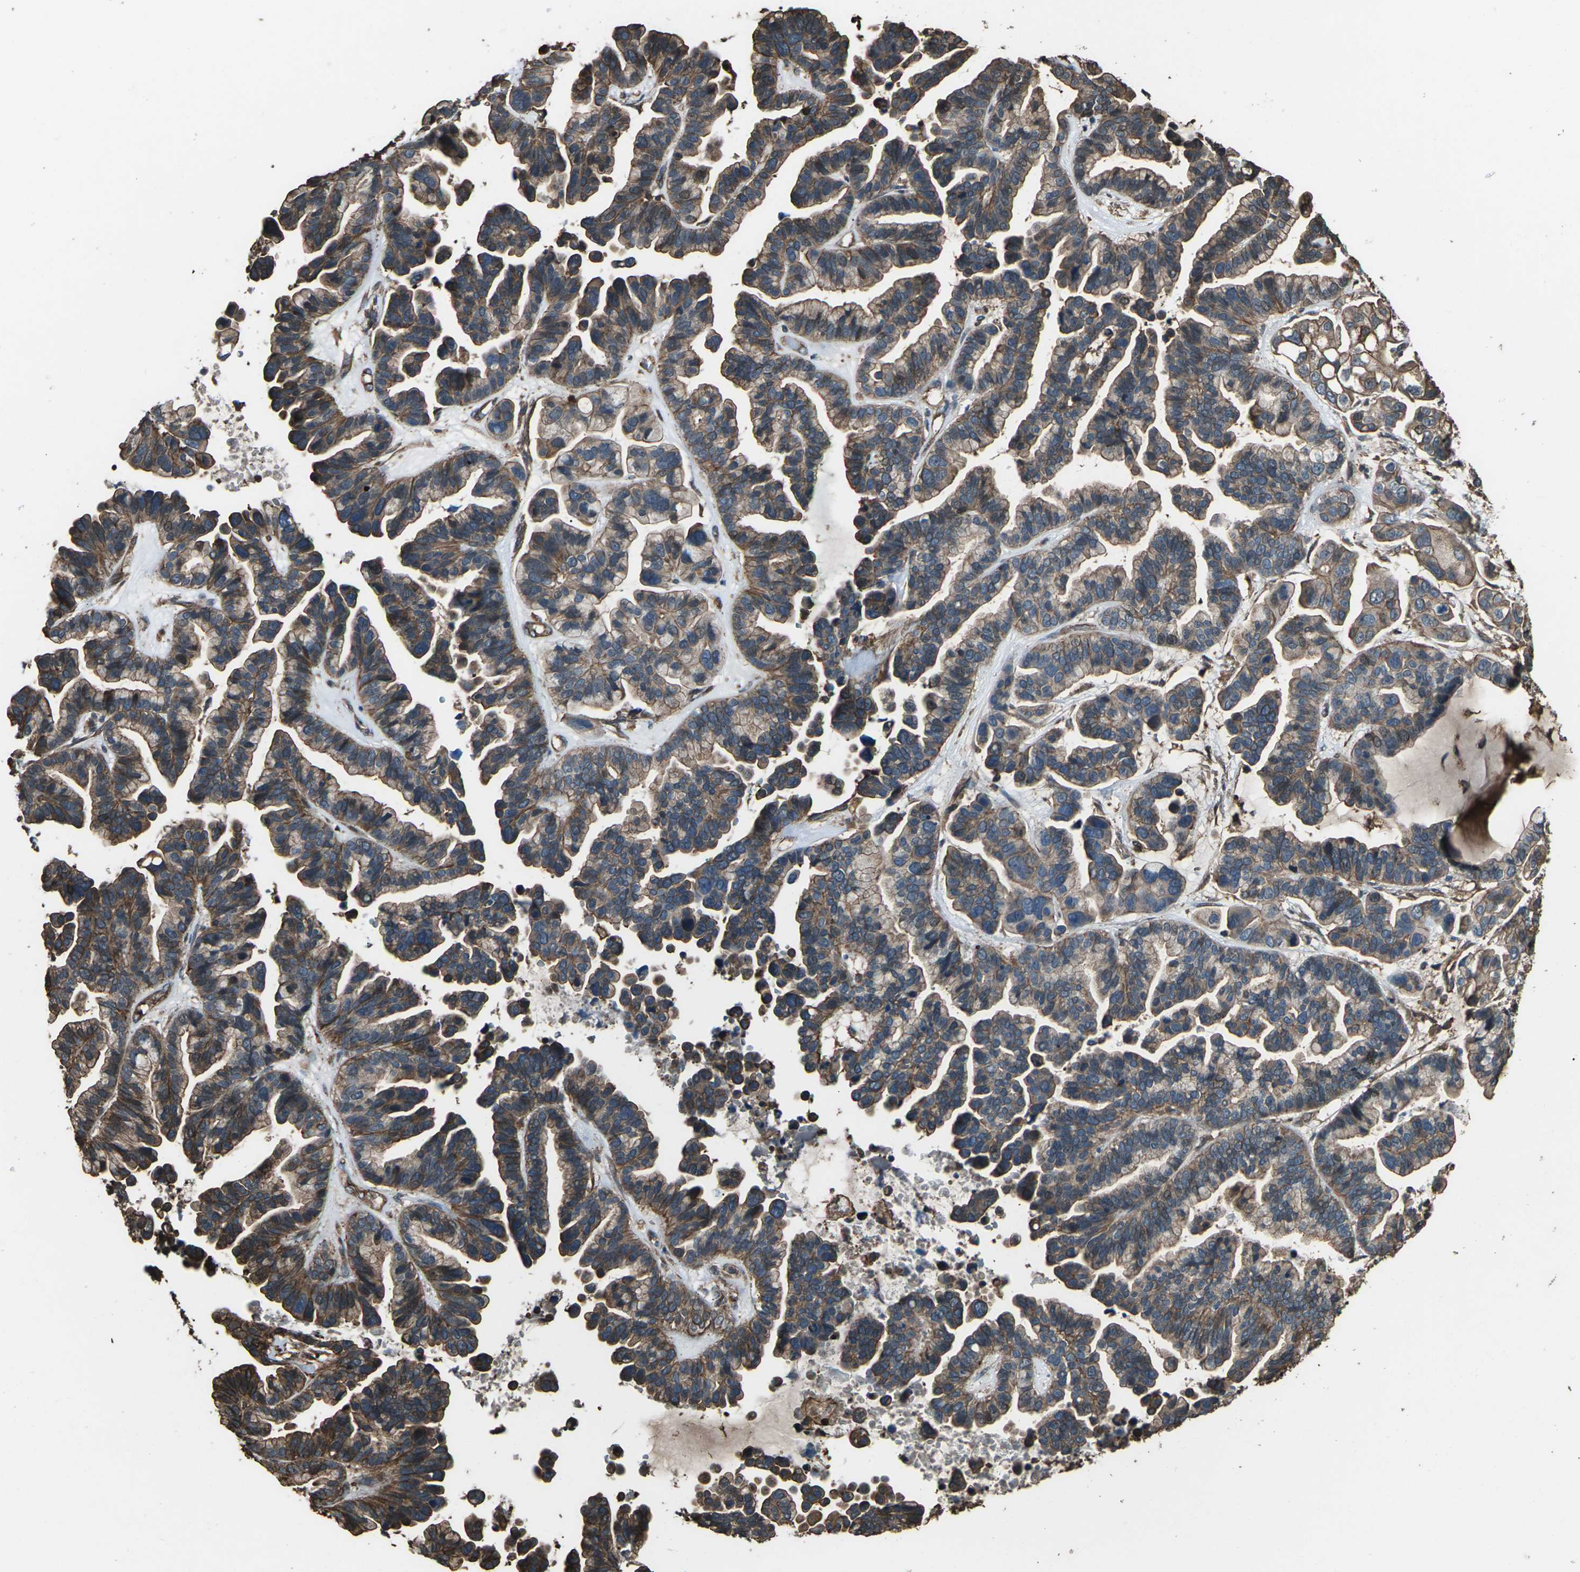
{"staining": {"intensity": "moderate", "quantity": ">75%", "location": "cytoplasmic/membranous"}, "tissue": "ovarian cancer", "cell_type": "Tumor cells", "image_type": "cancer", "snomed": [{"axis": "morphology", "description": "Cystadenocarcinoma, serous, NOS"}, {"axis": "topography", "description": "Ovary"}], "caption": "Ovarian serous cystadenocarcinoma stained for a protein (brown) reveals moderate cytoplasmic/membranous positive positivity in about >75% of tumor cells.", "gene": "DHPS", "patient": {"sex": "female", "age": 56}}